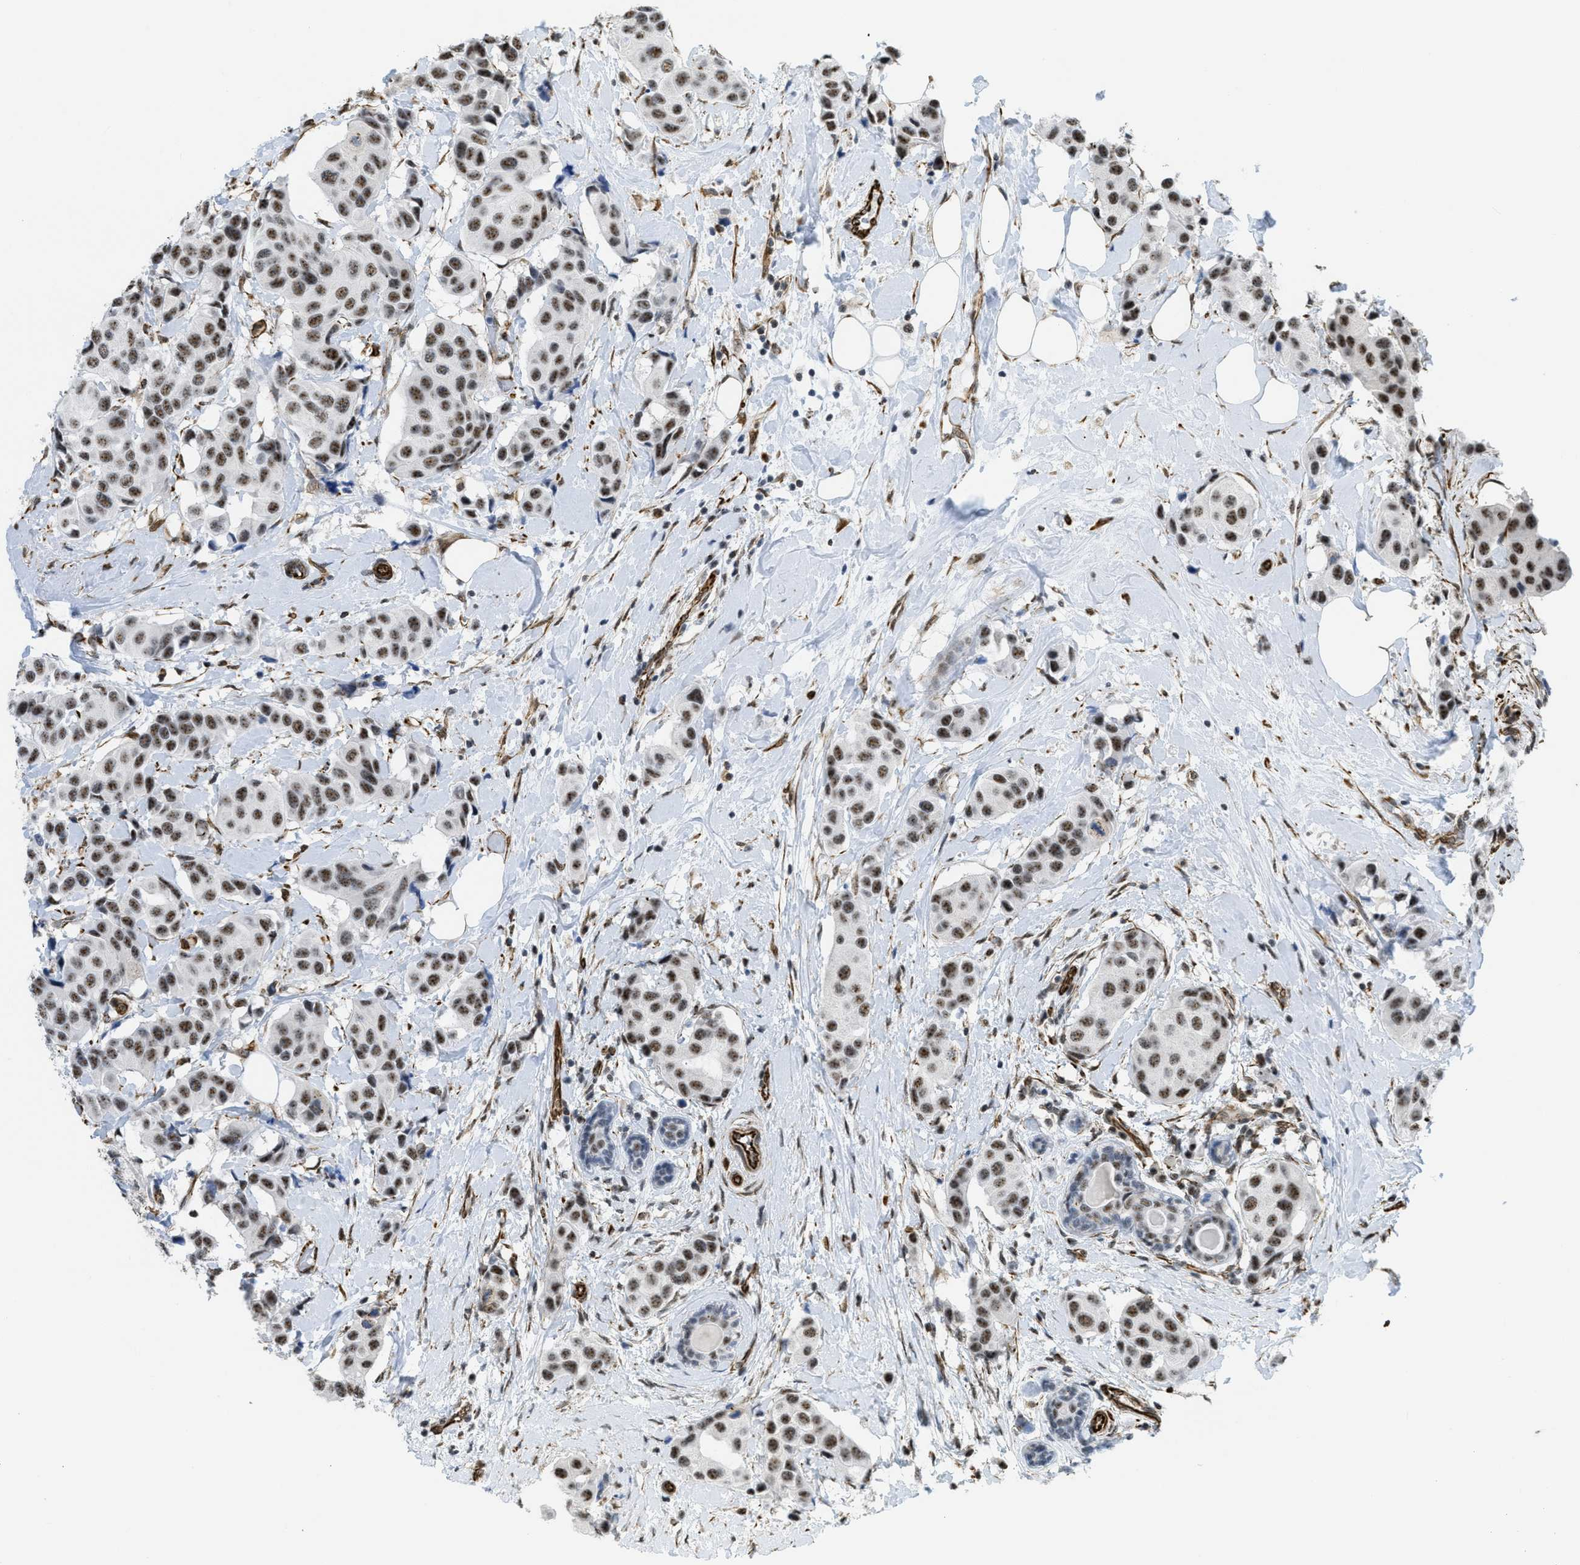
{"staining": {"intensity": "moderate", "quantity": ">75%", "location": "nuclear"}, "tissue": "breast cancer", "cell_type": "Tumor cells", "image_type": "cancer", "snomed": [{"axis": "morphology", "description": "Normal tissue, NOS"}, {"axis": "morphology", "description": "Duct carcinoma"}, {"axis": "topography", "description": "Breast"}], "caption": "Brown immunohistochemical staining in human infiltrating ductal carcinoma (breast) shows moderate nuclear expression in about >75% of tumor cells. The staining is performed using DAB brown chromogen to label protein expression. The nuclei are counter-stained blue using hematoxylin.", "gene": "LRRC8B", "patient": {"sex": "female", "age": 39}}